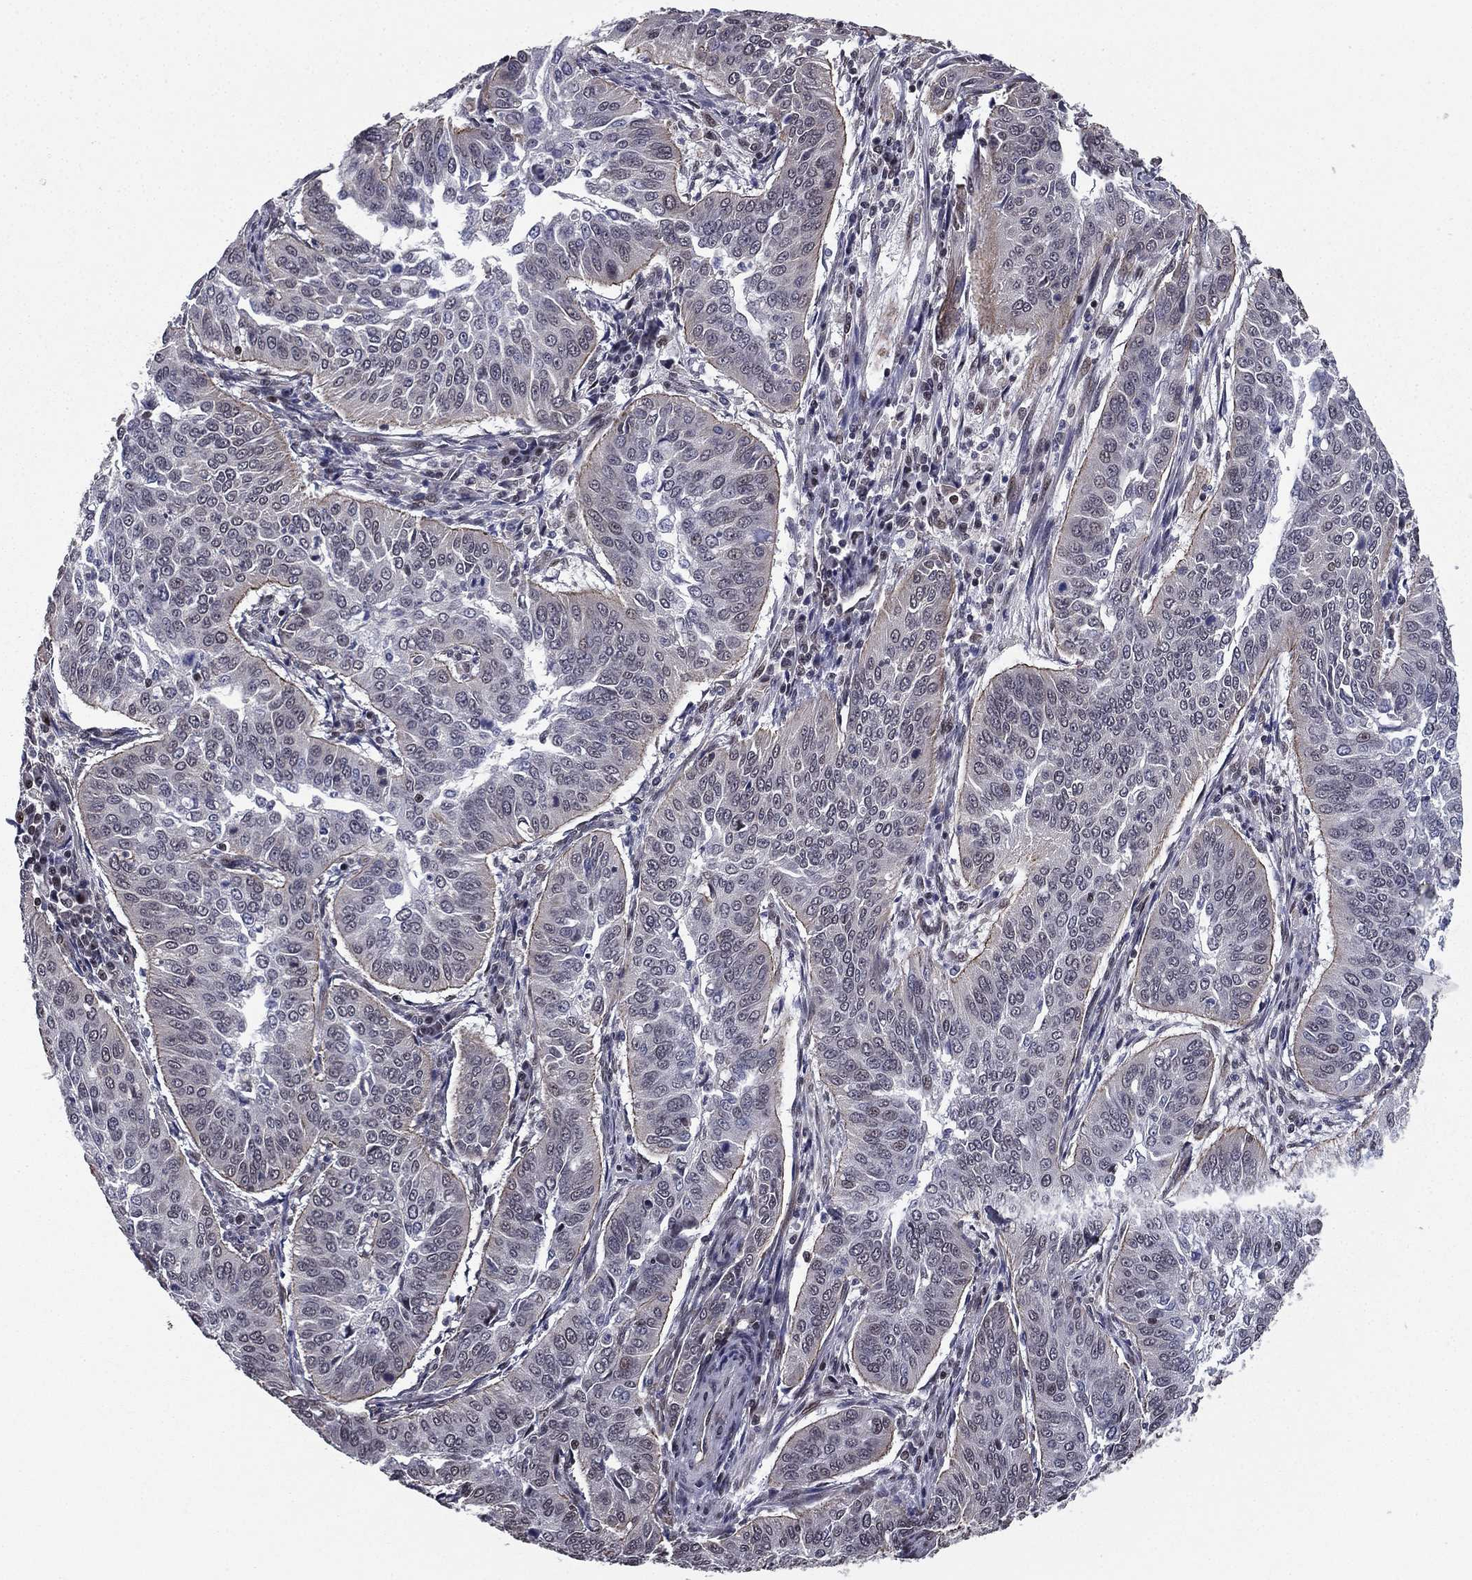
{"staining": {"intensity": "weak", "quantity": "25%-75%", "location": "cytoplasmic/membranous"}, "tissue": "cervical cancer", "cell_type": "Tumor cells", "image_type": "cancer", "snomed": [{"axis": "morphology", "description": "Normal tissue, NOS"}, {"axis": "morphology", "description": "Squamous cell carcinoma, NOS"}, {"axis": "topography", "description": "Cervix"}], "caption": "This image exhibits cervical cancer stained with IHC to label a protein in brown. The cytoplasmic/membranous of tumor cells show weak positivity for the protein. Nuclei are counter-stained blue.", "gene": "RARB", "patient": {"sex": "female", "age": 39}}